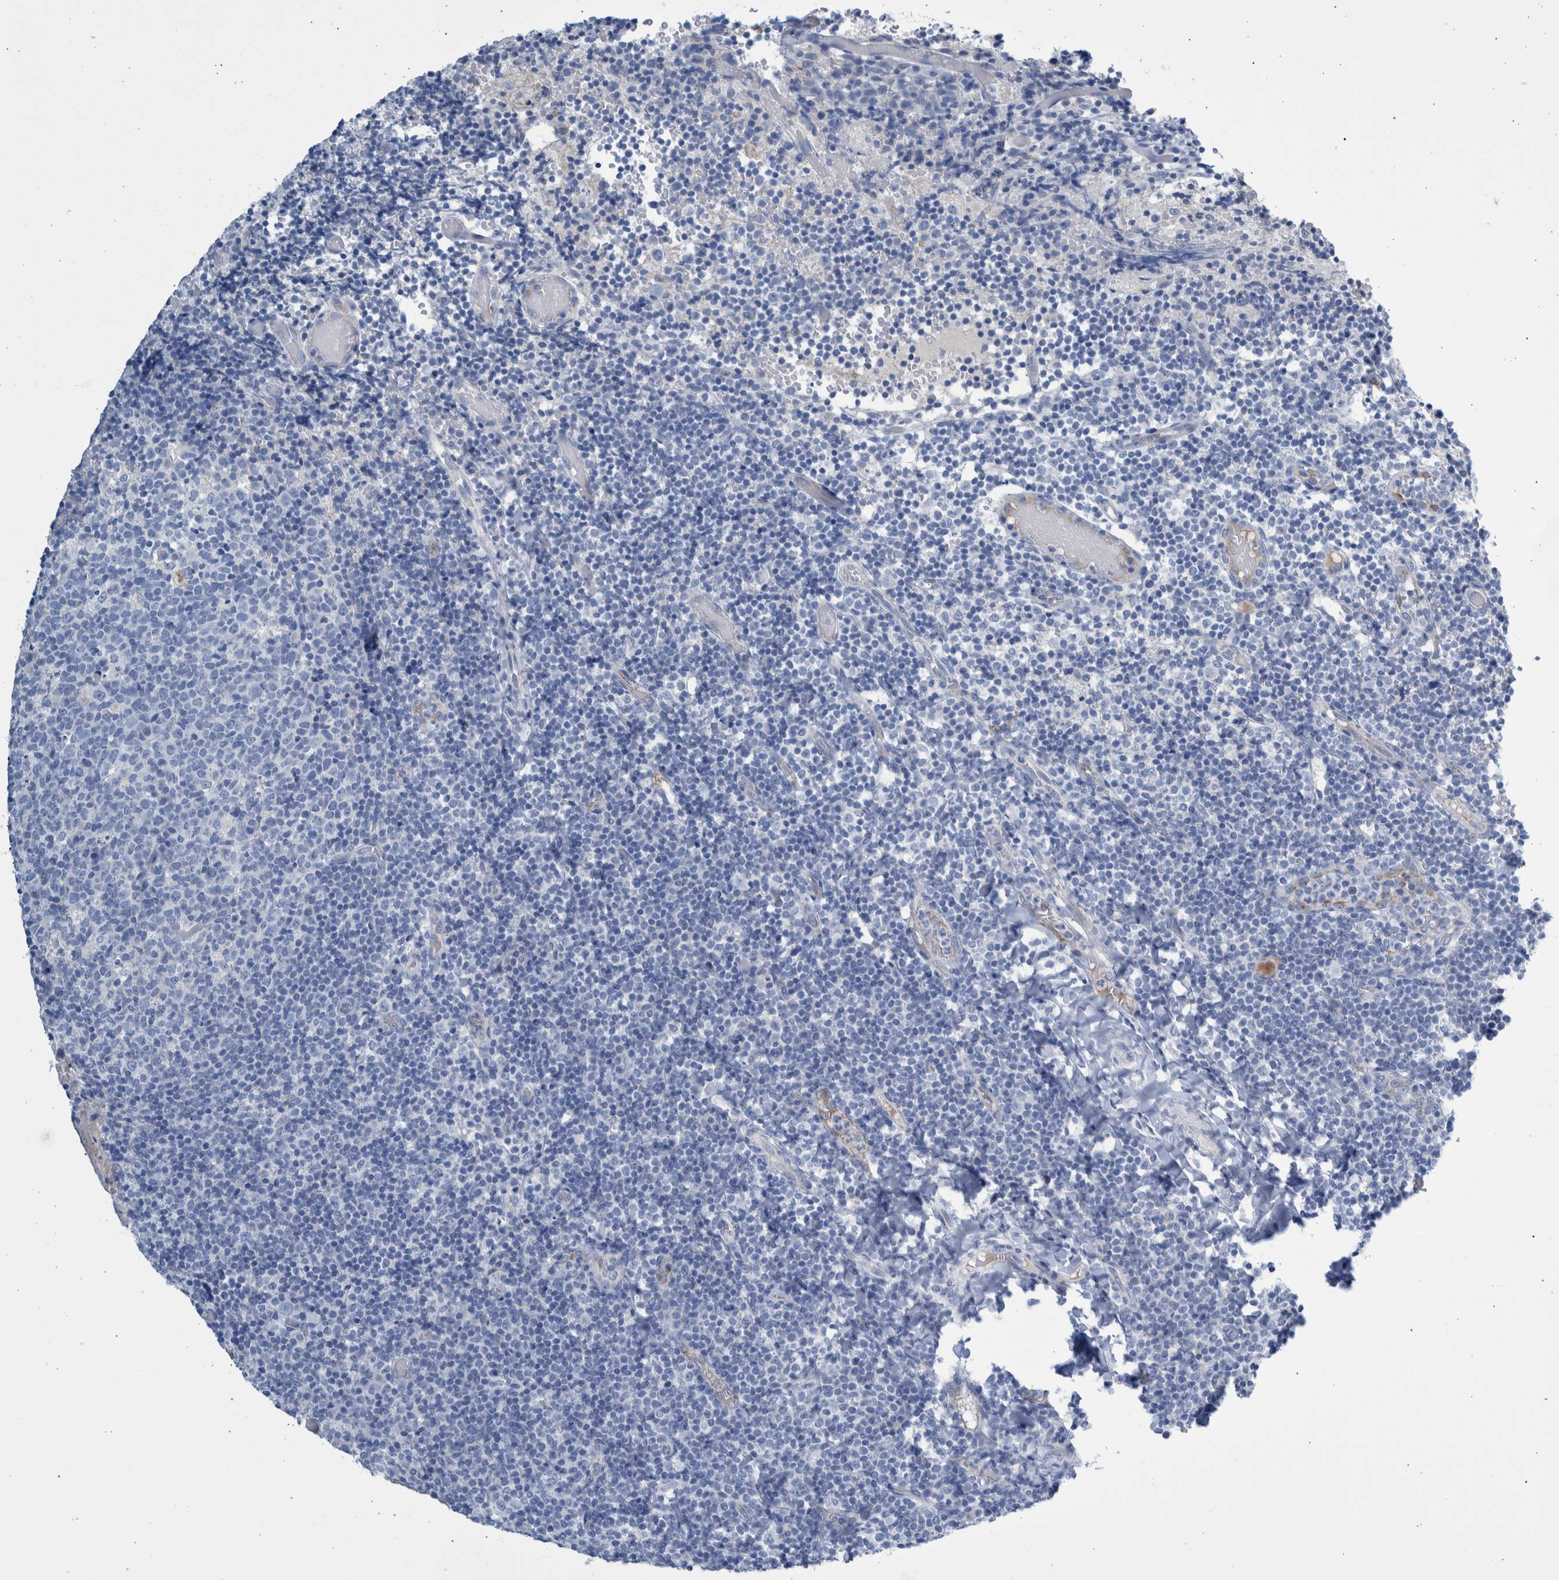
{"staining": {"intensity": "negative", "quantity": "none", "location": "none"}, "tissue": "tonsil", "cell_type": "Germinal center cells", "image_type": "normal", "snomed": [{"axis": "morphology", "description": "Normal tissue, NOS"}, {"axis": "topography", "description": "Tonsil"}], "caption": "The IHC histopathology image has no significant expression in germinal center cells of tonsil.", "gene": "SLC34A3", "patient": {"sex": "female", "age": 19}}